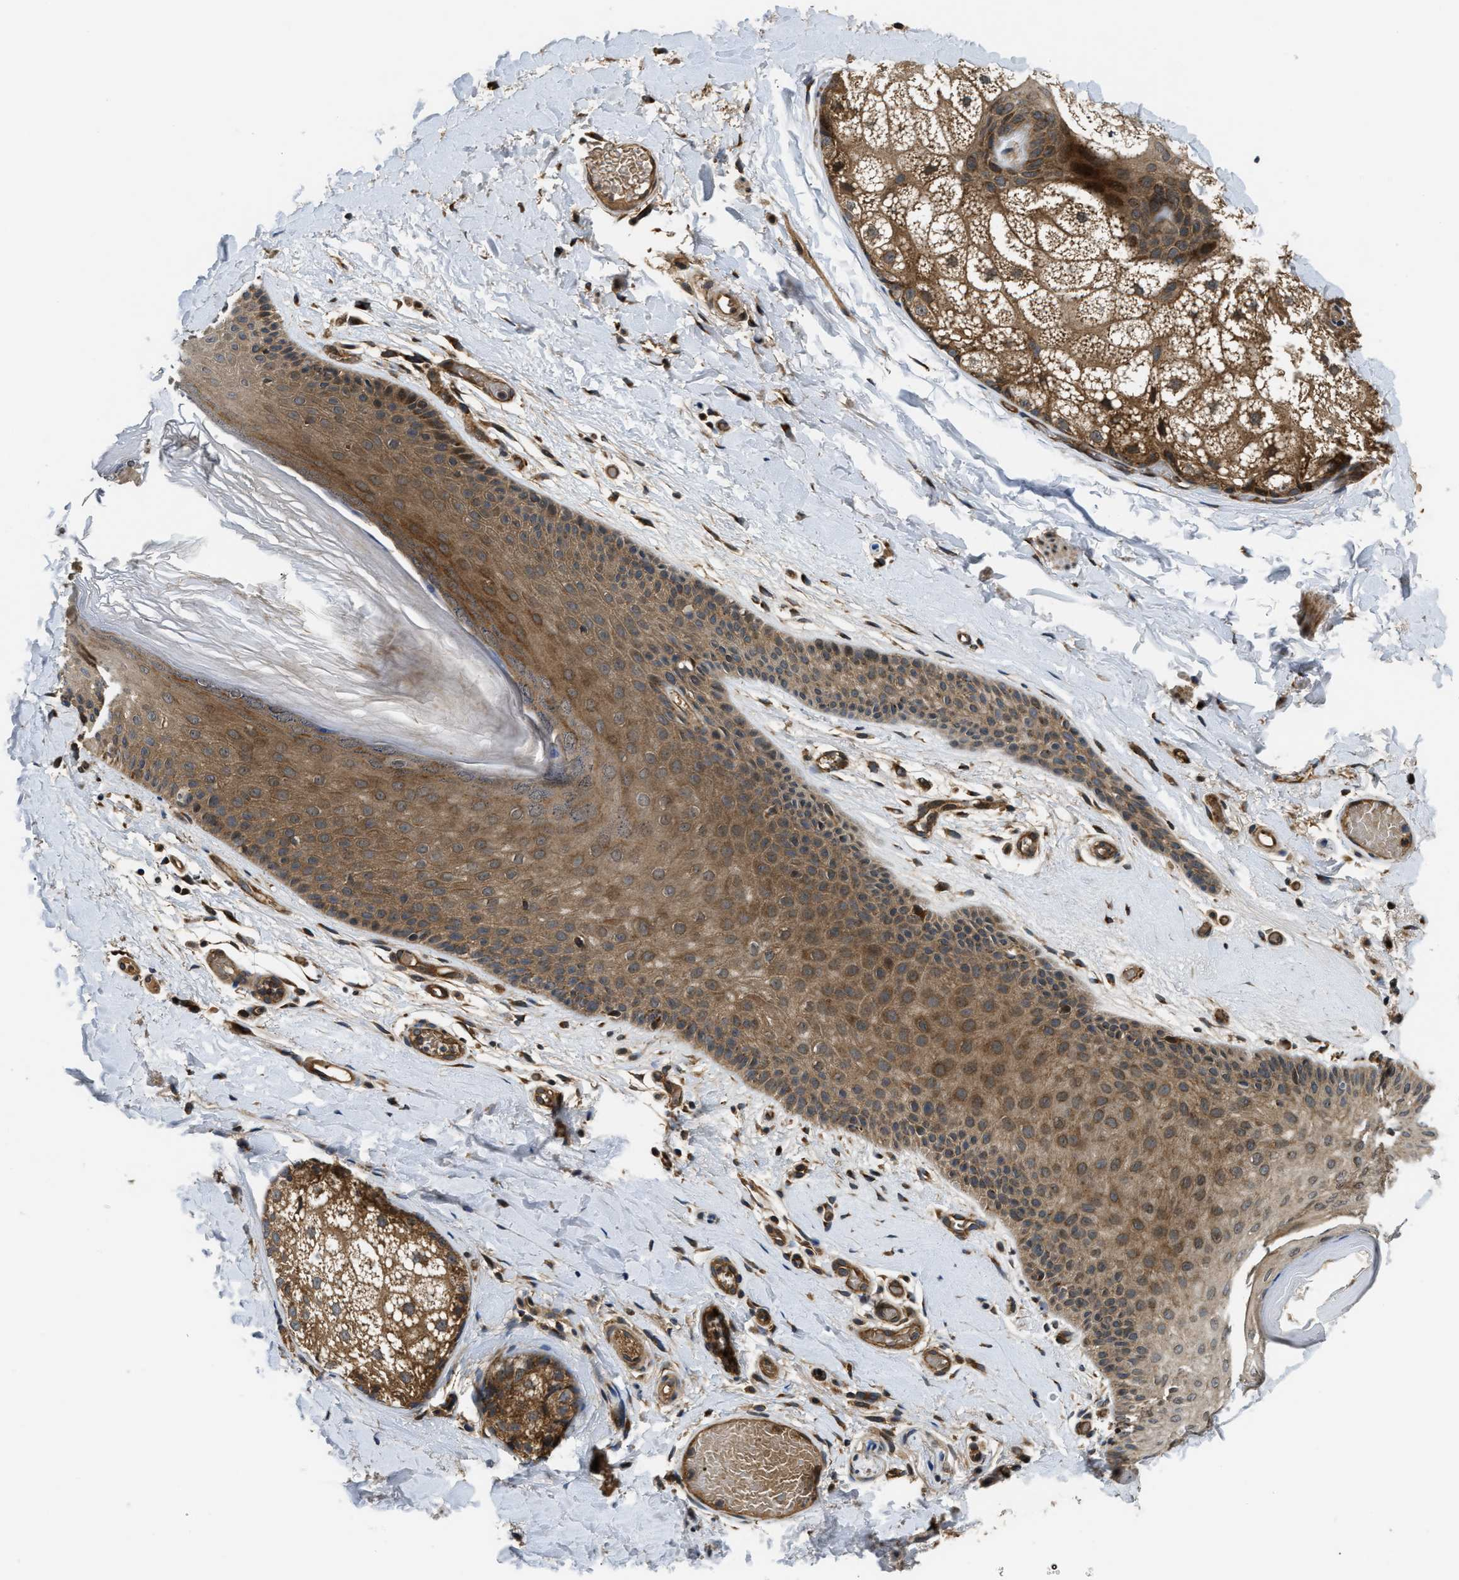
{"staining": {"intensity": "moderate", "quantity": ">75%", "location": "cytoplasmic/membranous"}, "tissue": "skin", "cell_type": "Epidermal cells", "image_type": "normal", "snomed": [{"axis": "morphology", "description": "Normal tissue, NOS"}, {"axis": "topography", "description": "Vulva"}], "caption": "This histopathology image reveals IHC staining of normal human skin, with medium moderate cytoplasmic/membranous positivity in approximately >75% of epidermal cells.", "gene": "PNPLA8", "patient": {"sex": "female", "age": 73}}